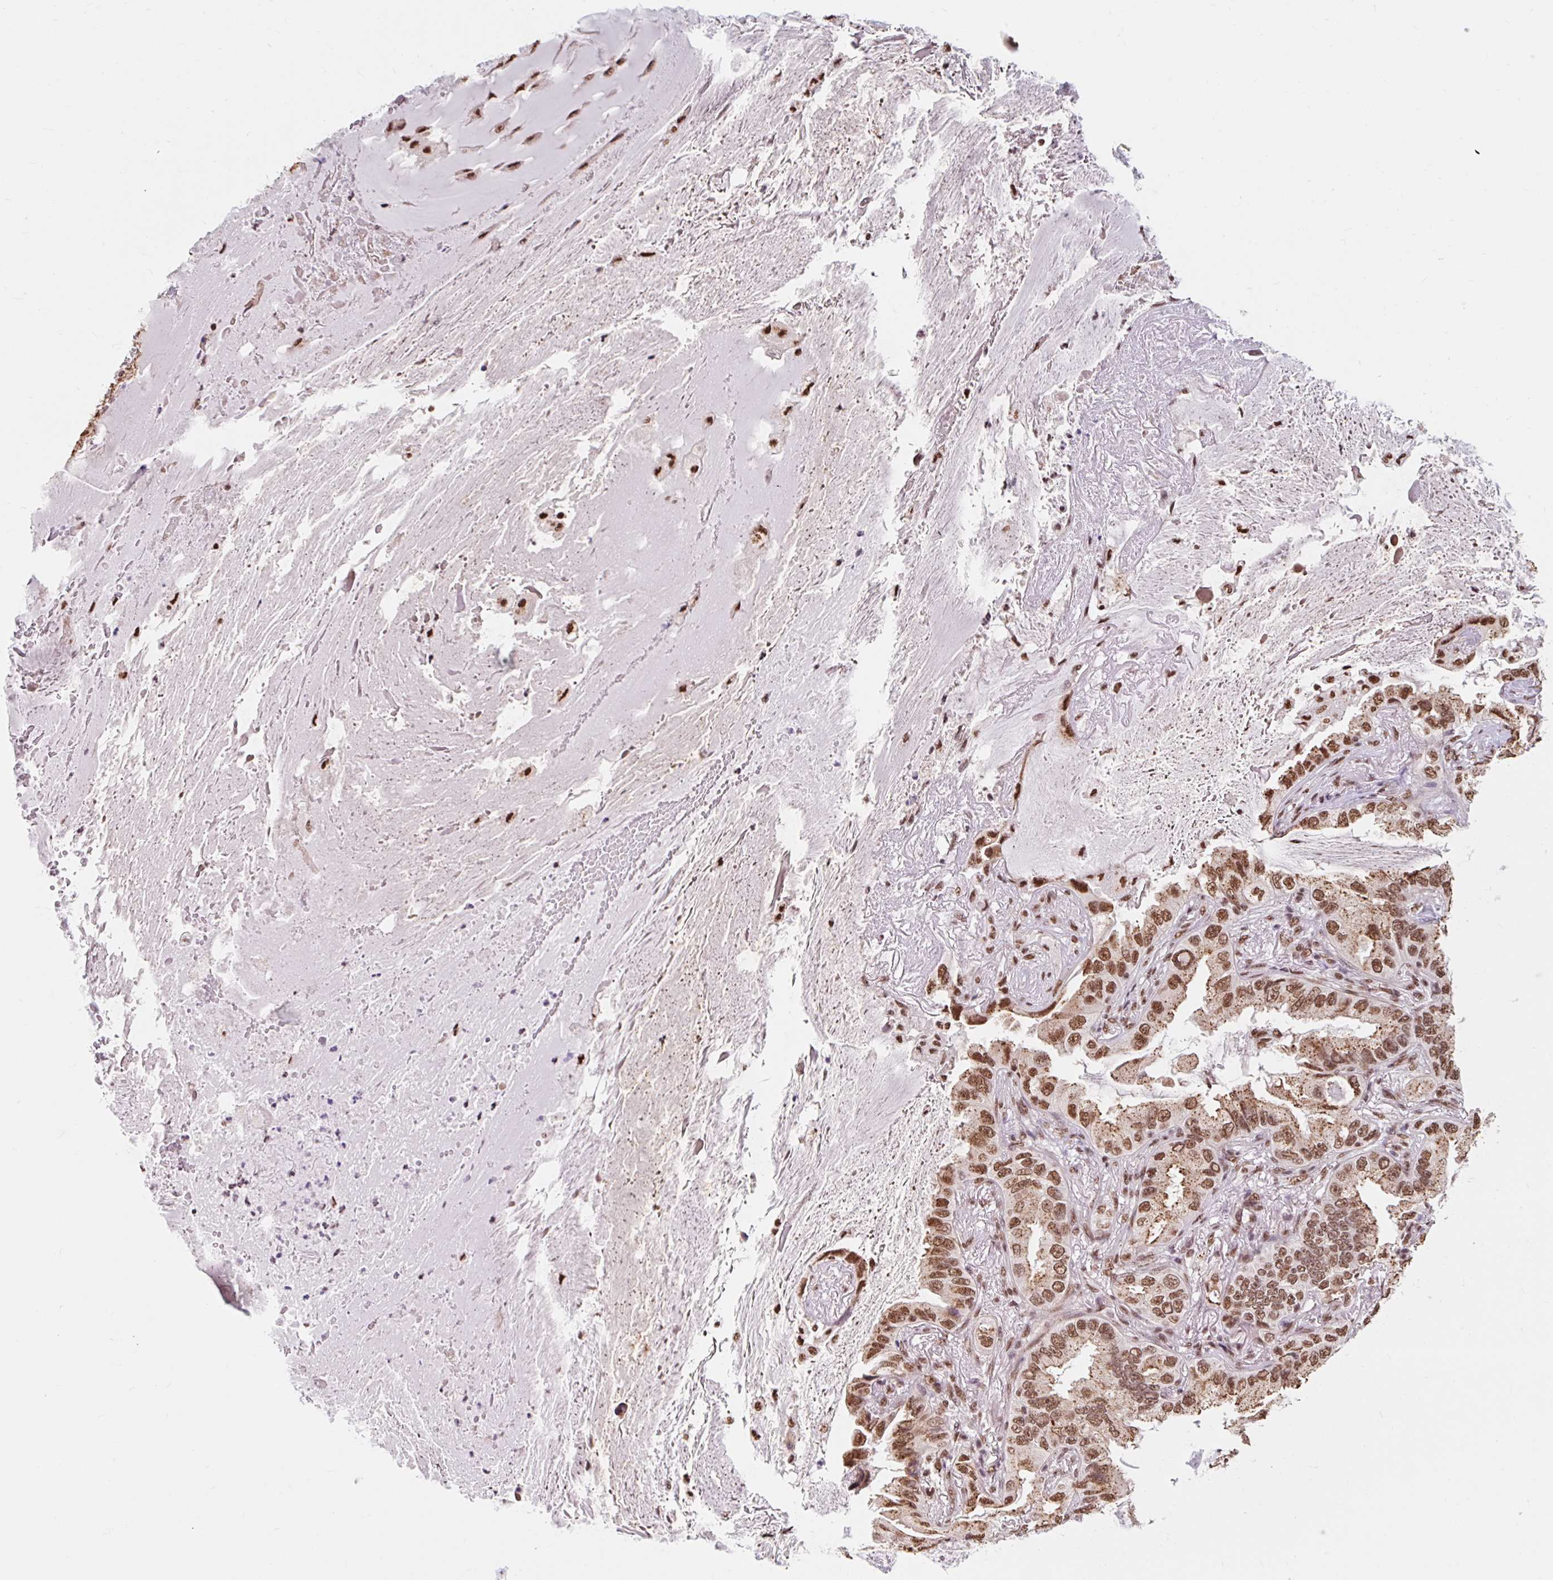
{"staining": {"intensity": "moderate", "quantity": ">75%", "location": "nuclear"}, "tissue": "lung cancer", "cell_type": "Tumor cells", "image_type": "cancer", "snomed": [{"axis": "morphology", "description": "Adenocarcinoma, NOS"}, {"axis": "topography", "description": "Lung"}], "caption": "Moderate nuclear protein staining is present in about >75% of tumor cells in lung cancer (adenocarcinoma).", "gene": "BICRA", "patient": {"sex": "female", "age": 69}}